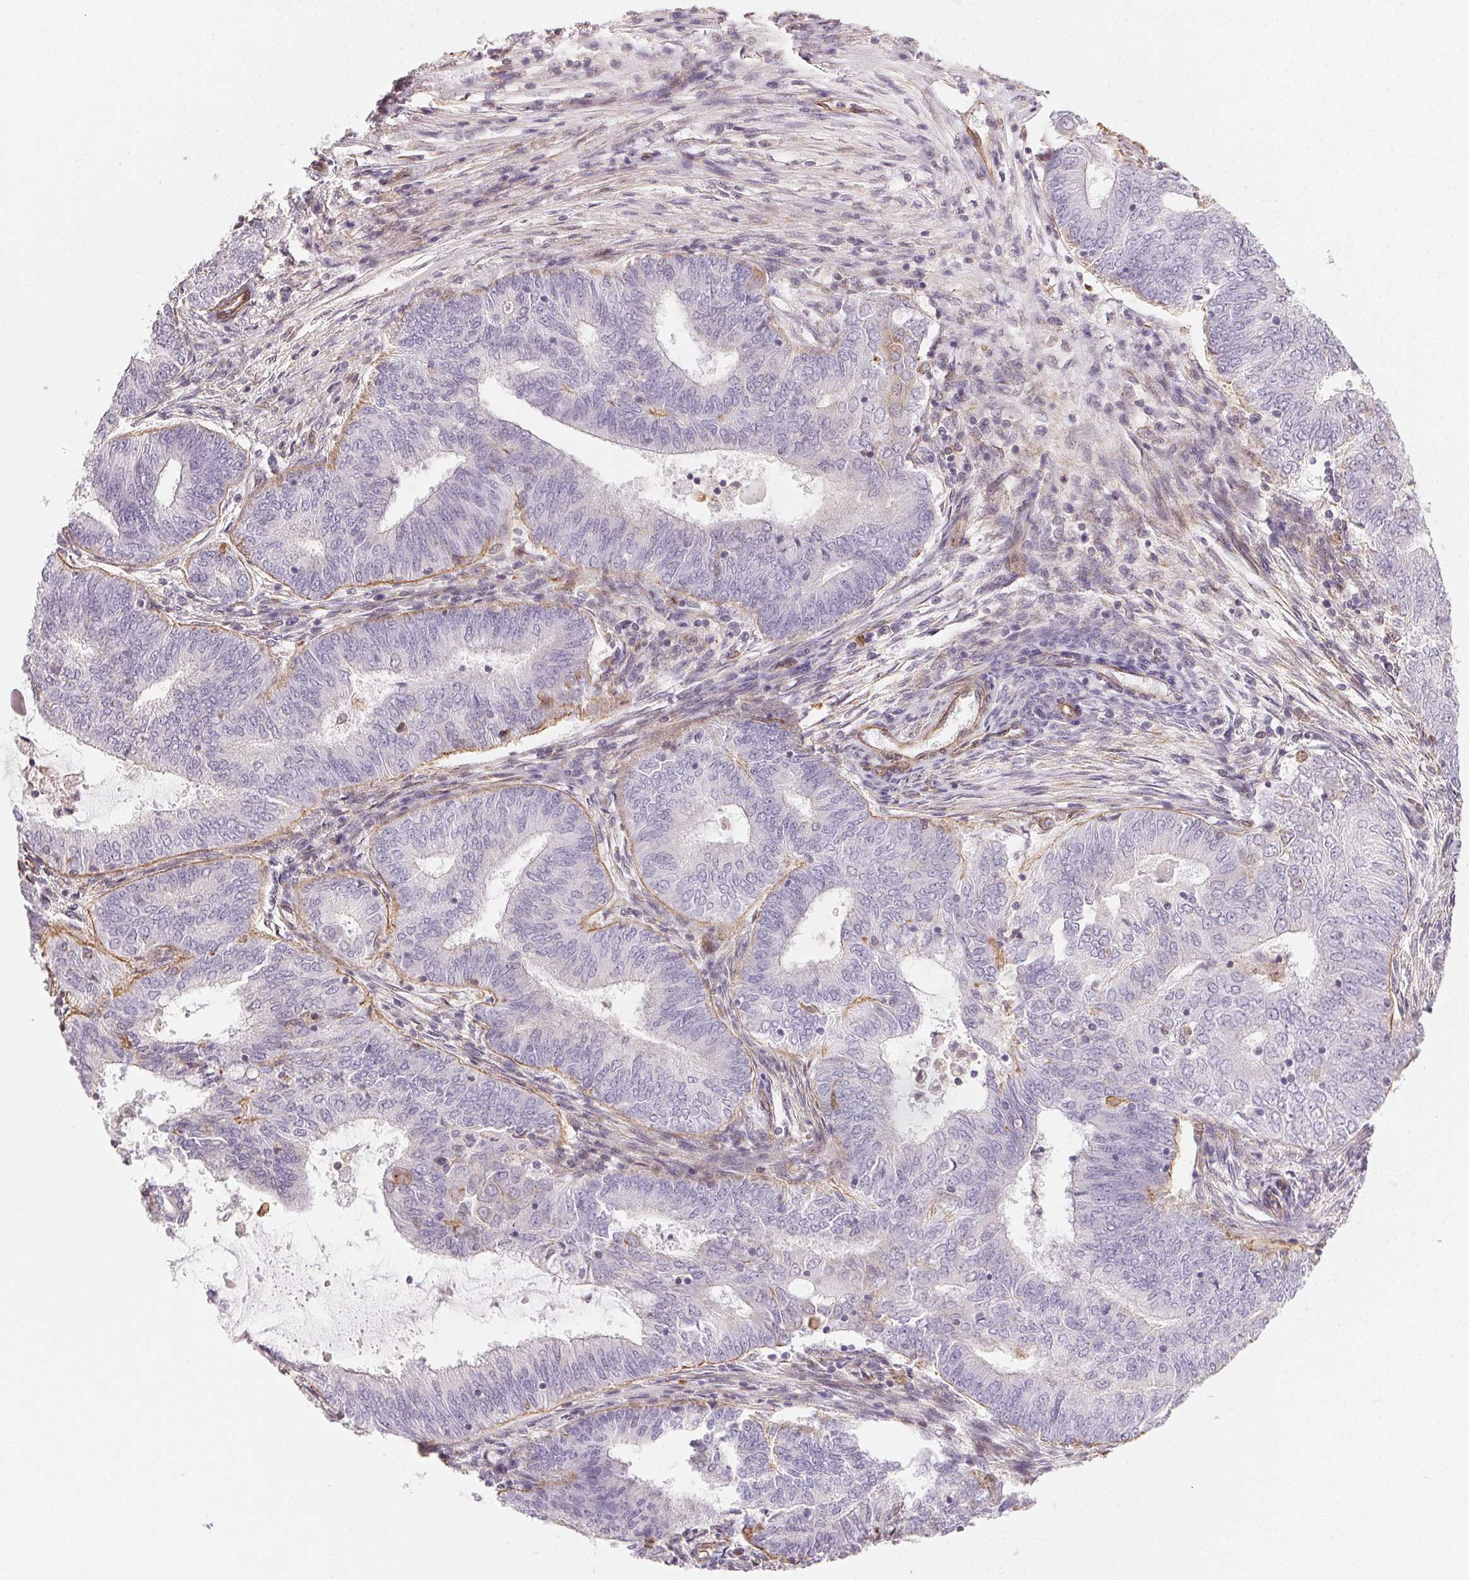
{"staining": {"intensity": "negative", "quantity": "none", "location": "none"}, "tissue": "endometrial cancer", "cell_type": "Tumor cells", "image_type": "cancer", "snomed": [{"axis": "morphology", "description": "Adenocarcinoma, NOS"}, {"axis": "topography", "description": "Endometrium"}], "caption": "IHC image of neoplastic tissue: human endometrial adenocarcinoma stained with DAB exhibits no significant protein expression in tumor cells. (Immunohistochemistry (ihc), brightfield microscopy, high magnification).", "gene": "PLA2G4F", "patient": {"sex": "female", "age": 62}}